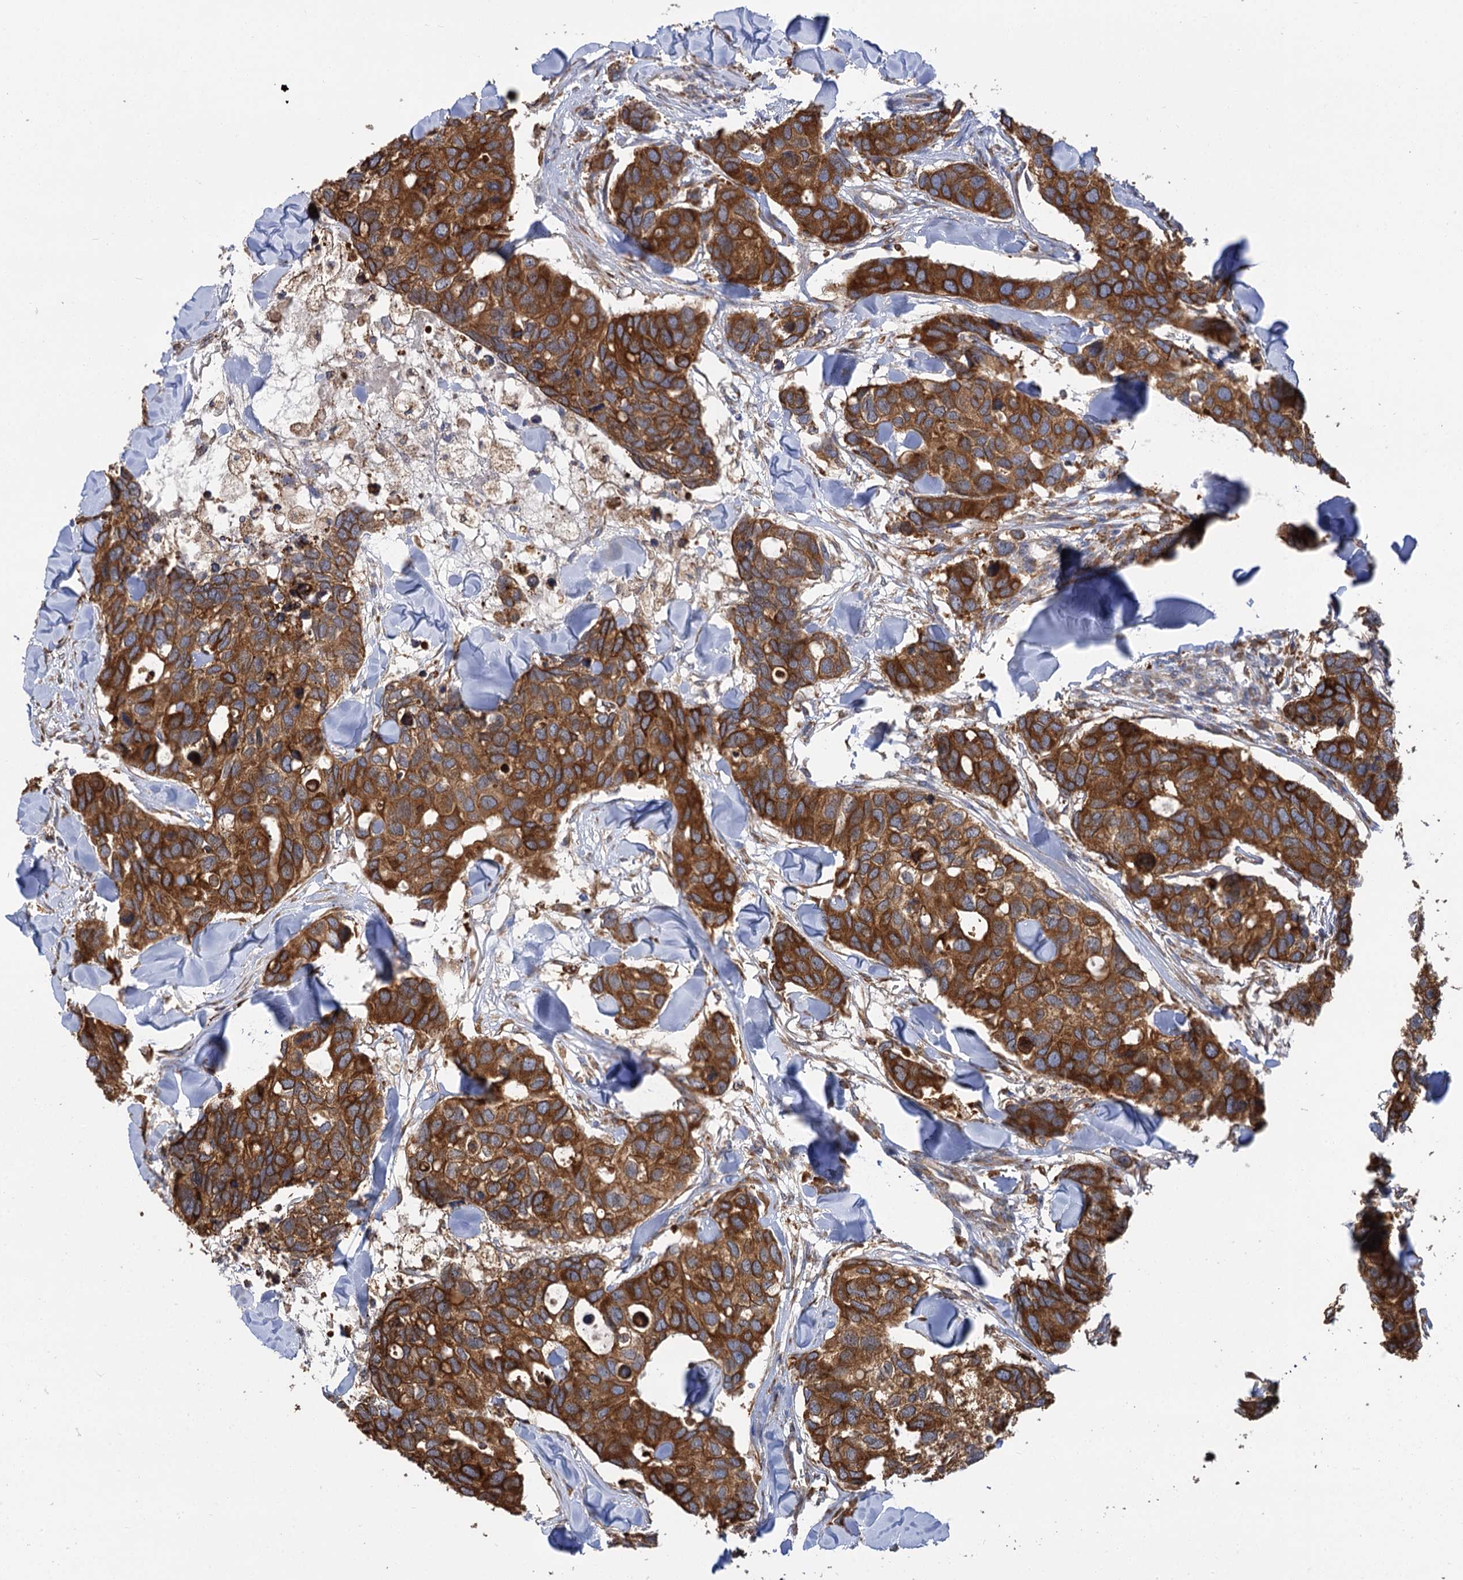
{"staining": {"intensity": "strong", "quantity": ">75%", "location": "cytoplasmic/membranous"}, "tissue": "breast cancer", "cell_type": "Tumor cells", "image_type": "cancer", "snomed": [{"axis": "morphology", "description": "Duct carcinoma"}, {"axis": "topography", "description": "Breast"}], "caption": "Strong cytoplasmic/membranous expression is seen in about >75% of tumor cells in breast invasive ductal carcinoma.", "gene": "PPIP5K2", "patient": {"sex": "female", "age": 83}}